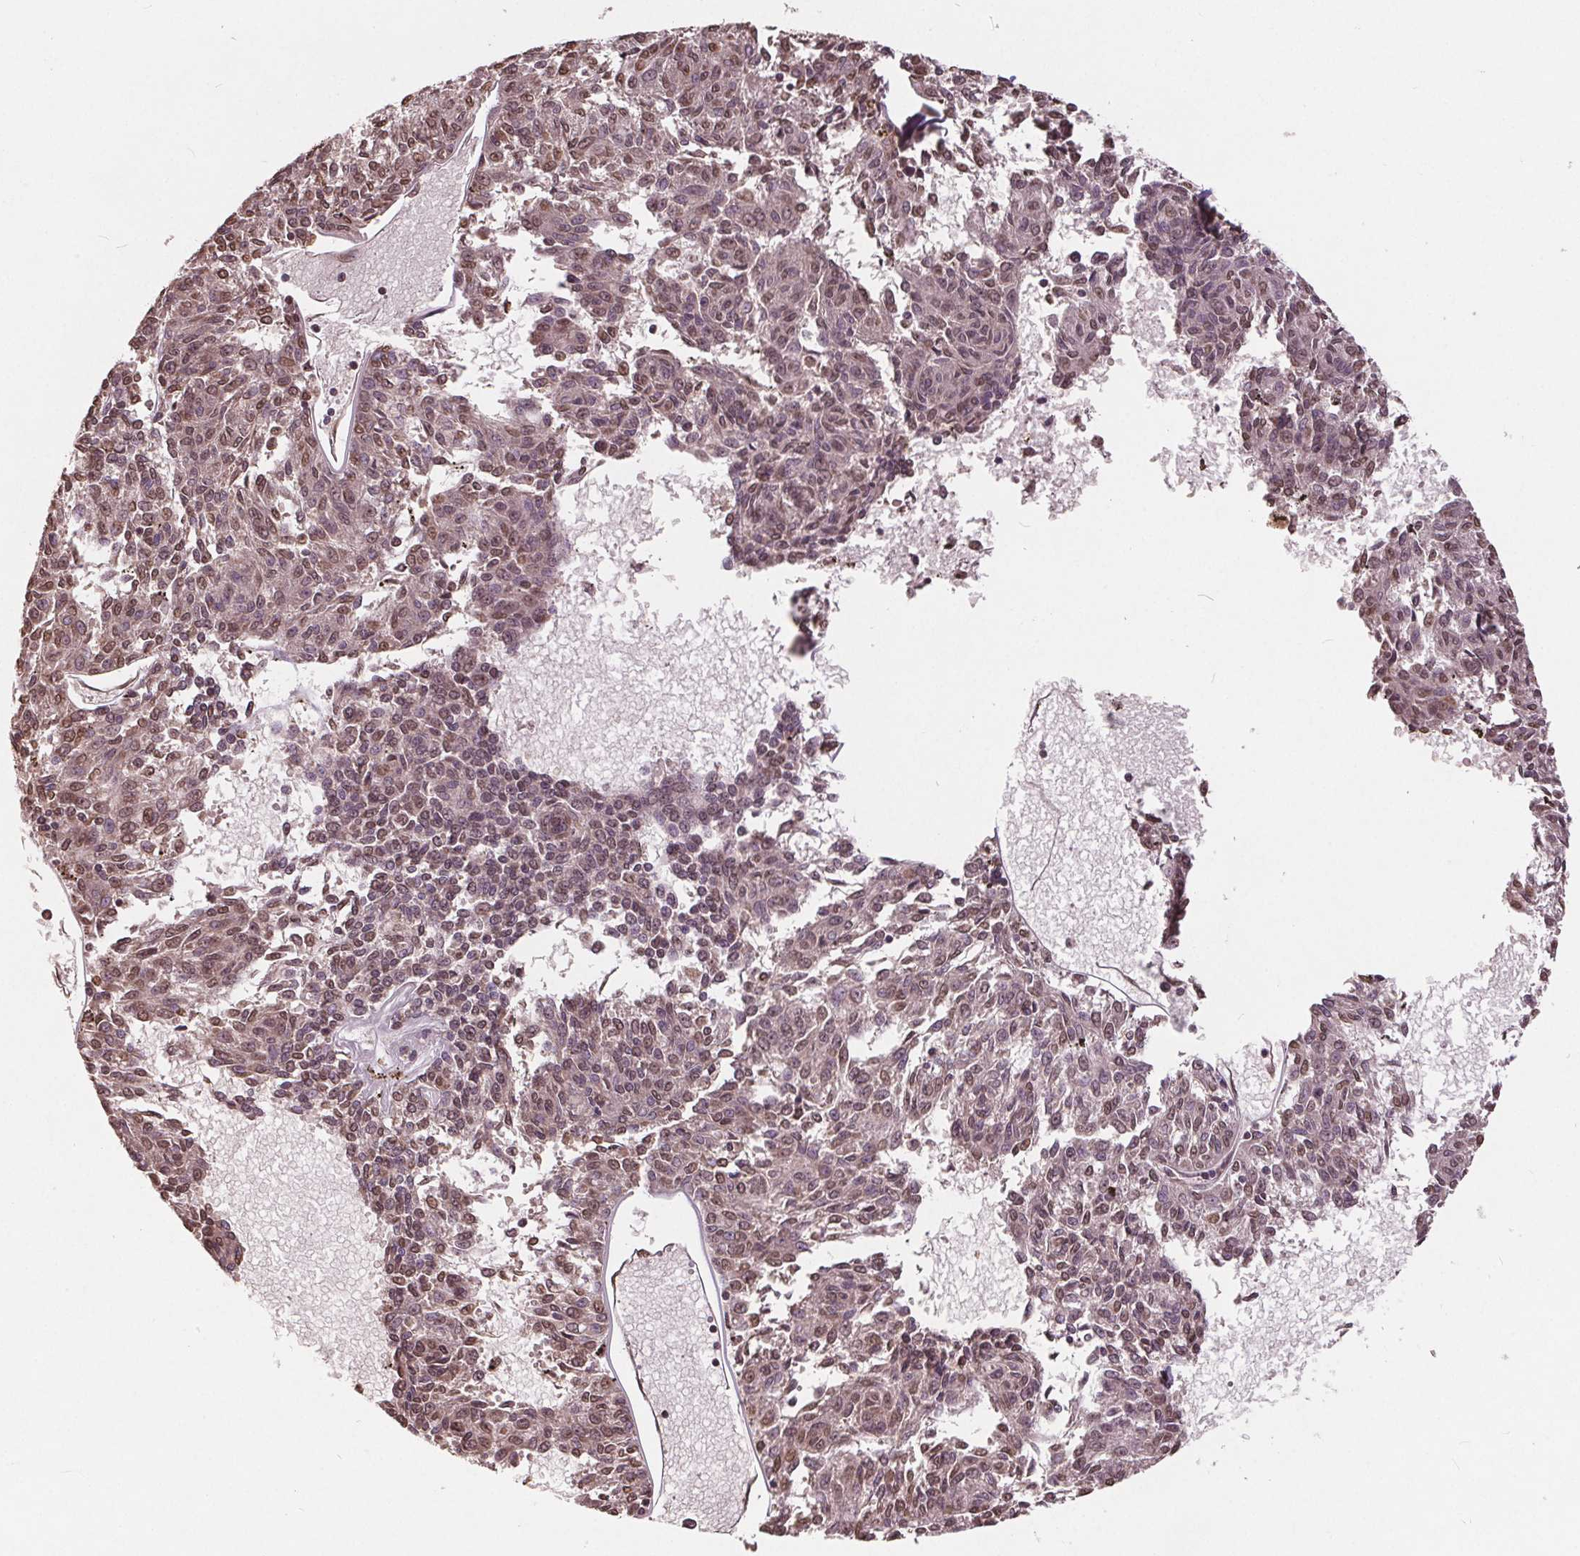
{"staining": {"intensity": "moderate", "quantity": "25%-75%", "location": "nuclear"}, "tissue": "melanoma", "cell_type": "Tumor cells", "image_type": "cancer", "snomed": [{"axis": "morphology", "description": "Malignant melanoma, NOS"}, {"axis": "topography", "description": "Skin"}], "caption": "Approximately 25%-75% of tumor cells in melanoma display moderate nuclear protein staining as visualized by brown immunohistochemical staining.", "gene": "HIF1AN", "patient": {"sex": "female", "age": 72}}